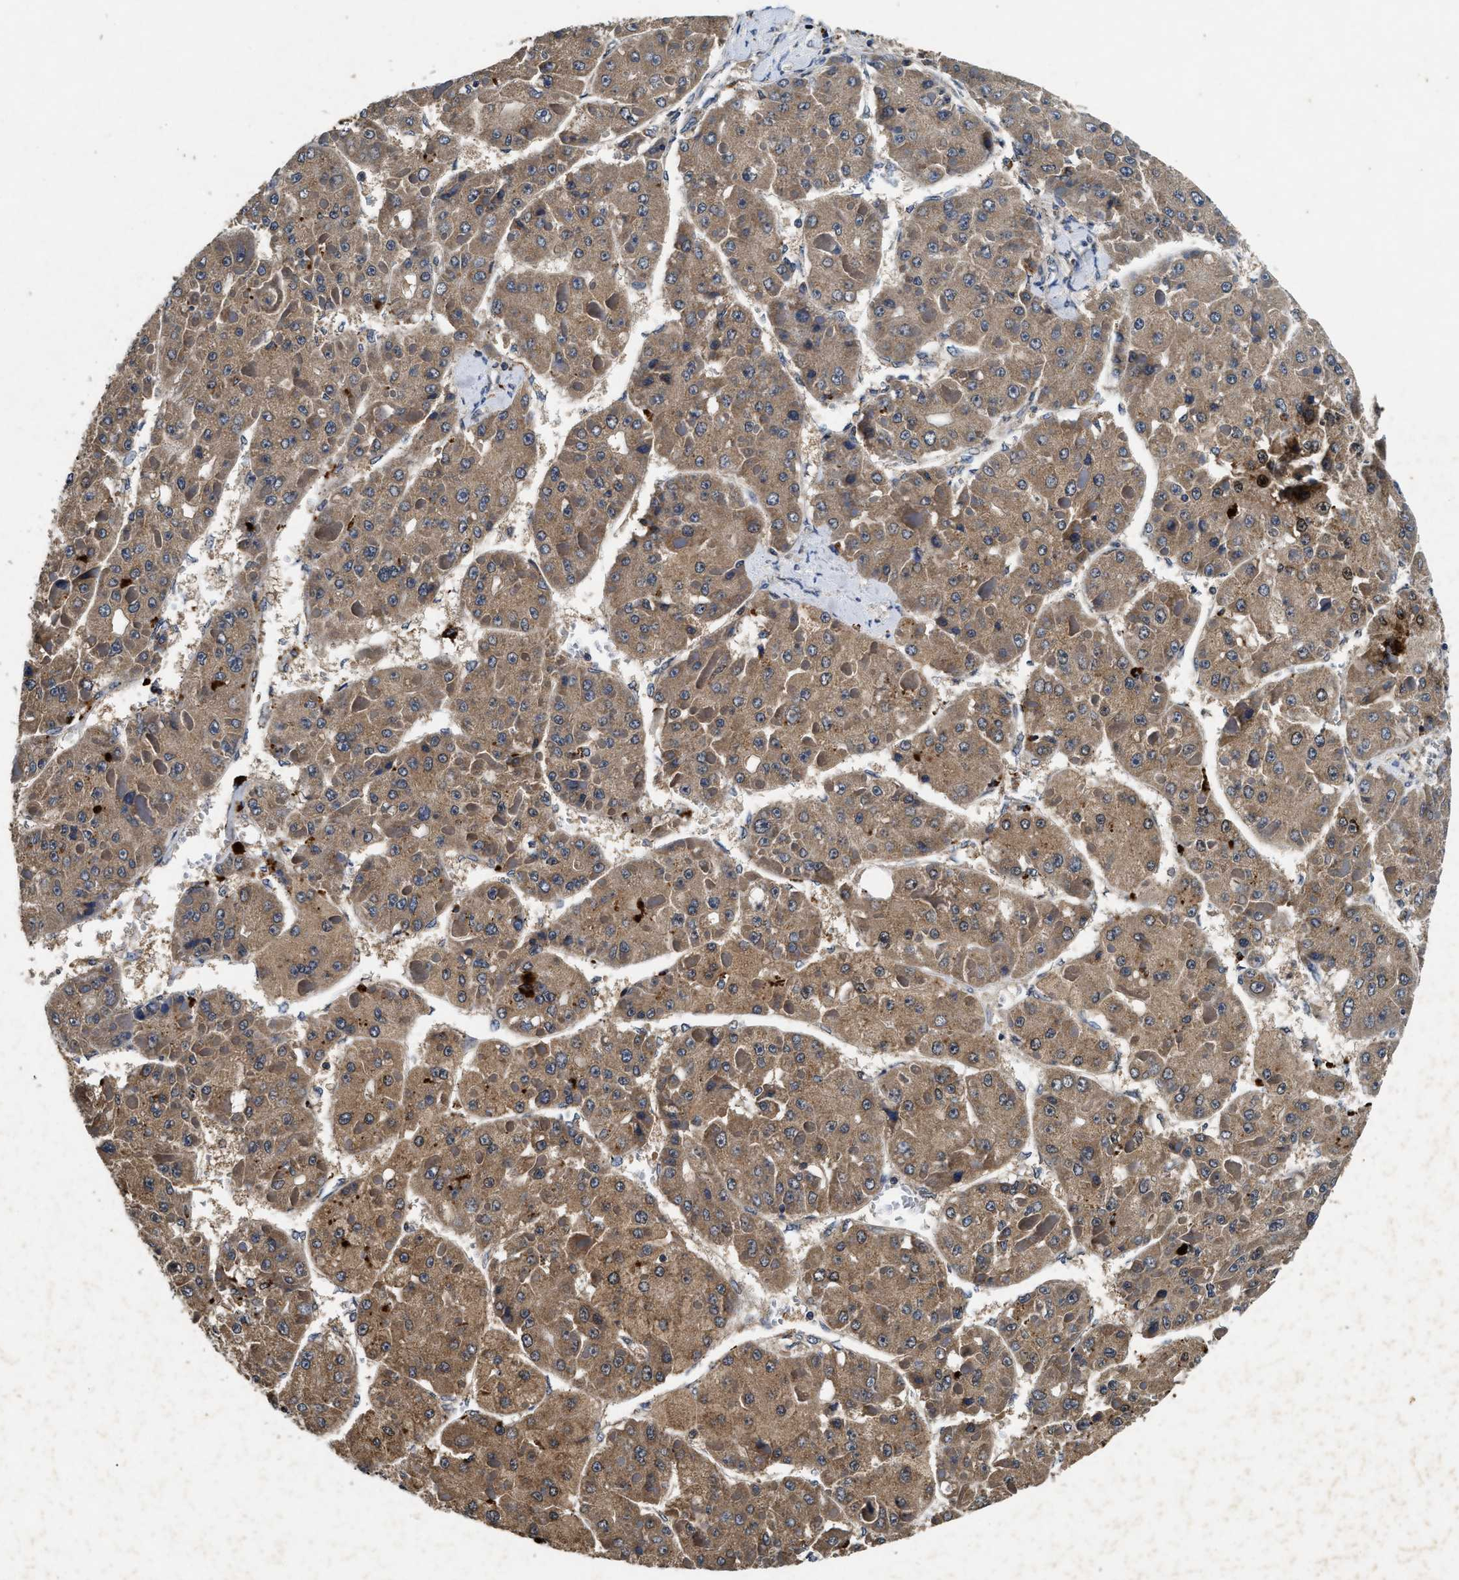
{"staining": {"intensity": "moderate", "quantity": ">75%", "location": "cytoplasmic/membranous"}, "tissue": "liver cancer", "cell_type": "Tumor cells", "image_type": "cancer", "snomed": [{"axis": "morphology", "description": "Carcinoma, Hepatocellular, NOS"}, {"axis": "topography", "description": "Liver"}], "caption": "Protein staining of liver cancer (hepatocellular carcinoma) tissue exhibits moderate cytoplasmic/membranous expression in approximately >75% of tumor cells.", "gene": "PDAP1", "patient": {"sex": "female", "age": 73}}